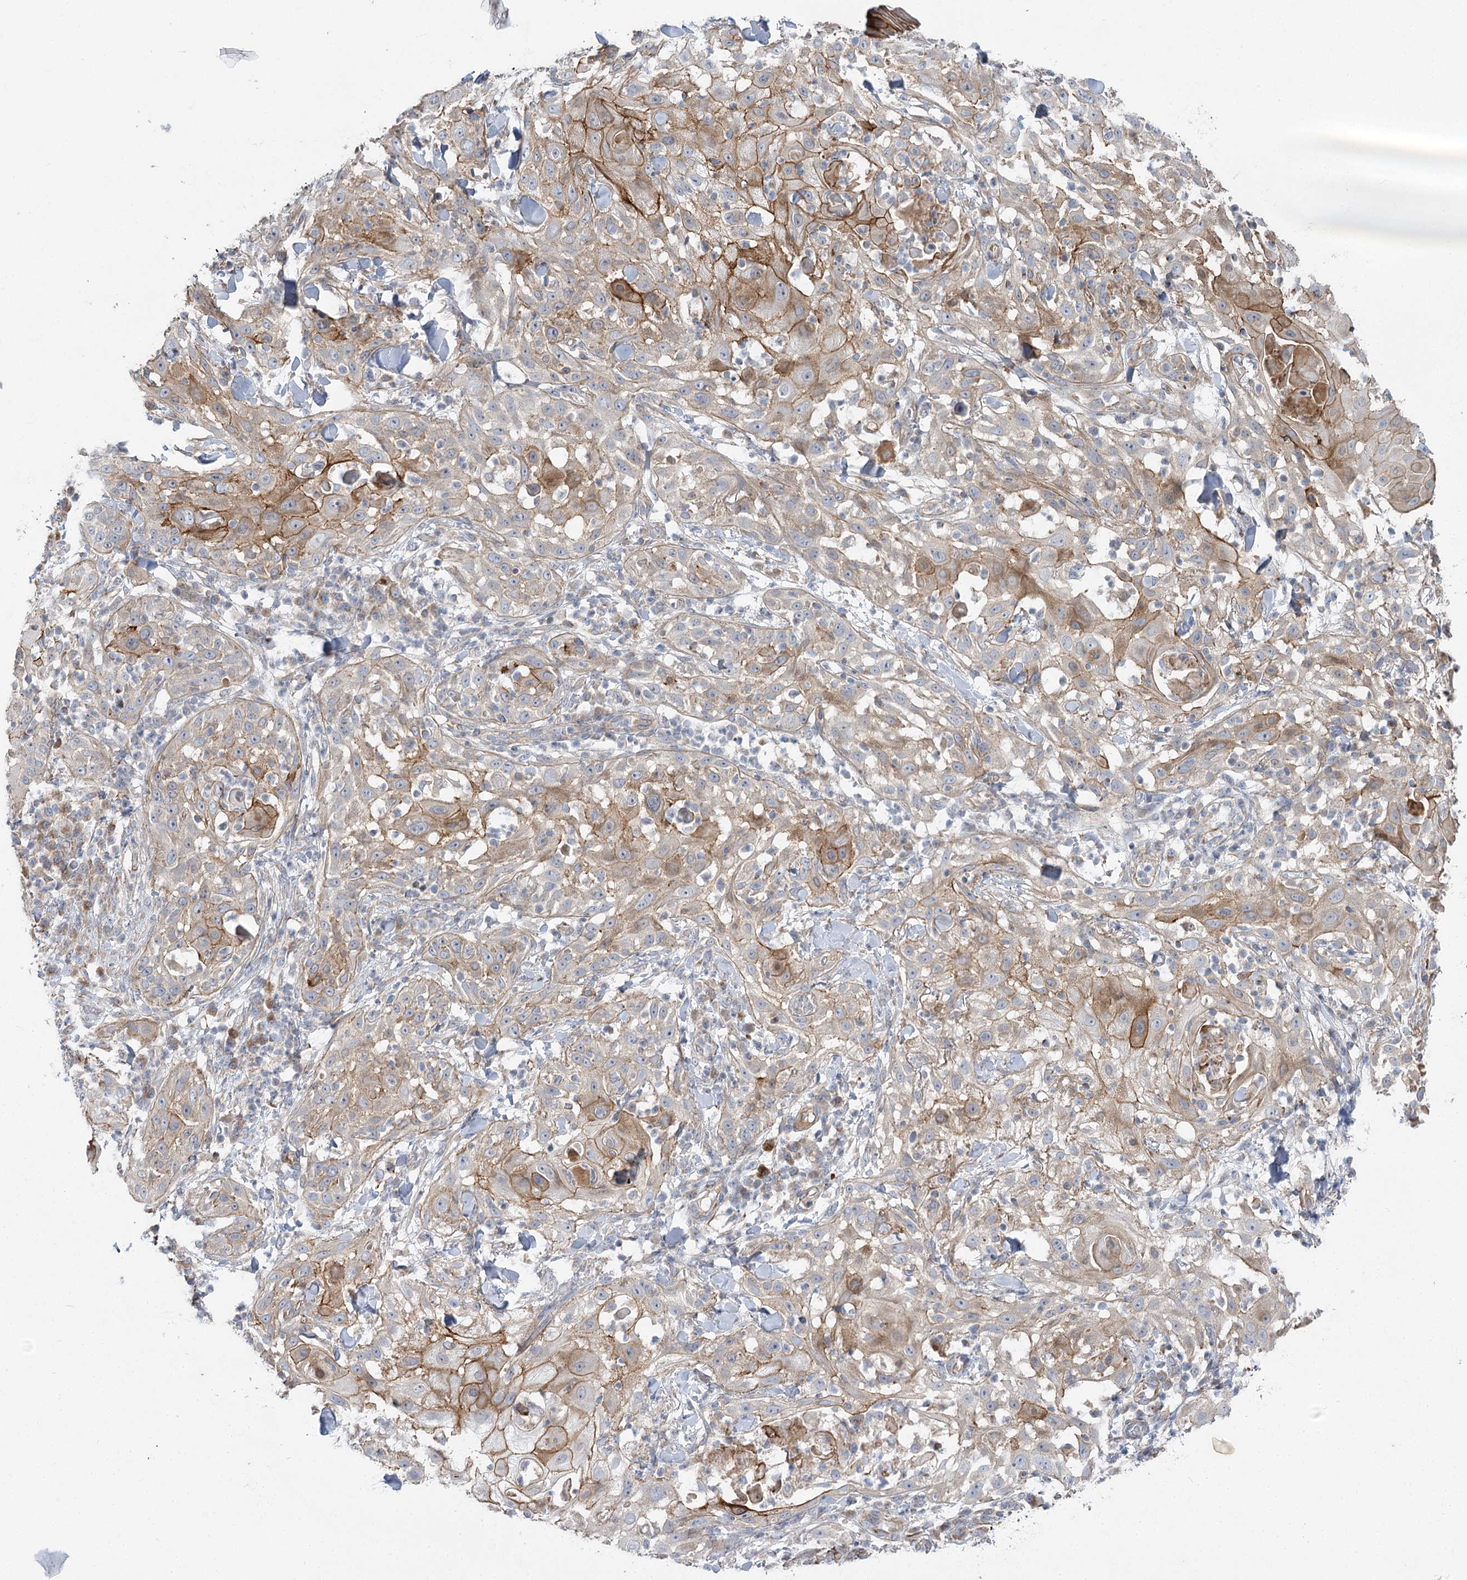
{"staining": {"intensity": "moderate", "quantity": "<25%", "location": "cytoplasmic/membranous"}, "tissue": "skin cancer", "cell_type": "Tumor cells", "image_type": "cancer", "snomed": [{"axis": "morphology", "description": "Squamous cell carcinoma, NOS"}, {"axis": "topography", "description": "Skin"}], "caption": "Immunohistochemical staining of human skin cancer (squamous cell carcinoma) demonstrates low levels of moderate cytoplasmic/membranous staining in approximately <25% of tumor cells.", "gene": "KIAA0825", "patient": {"sex": "female", "age": 44}}